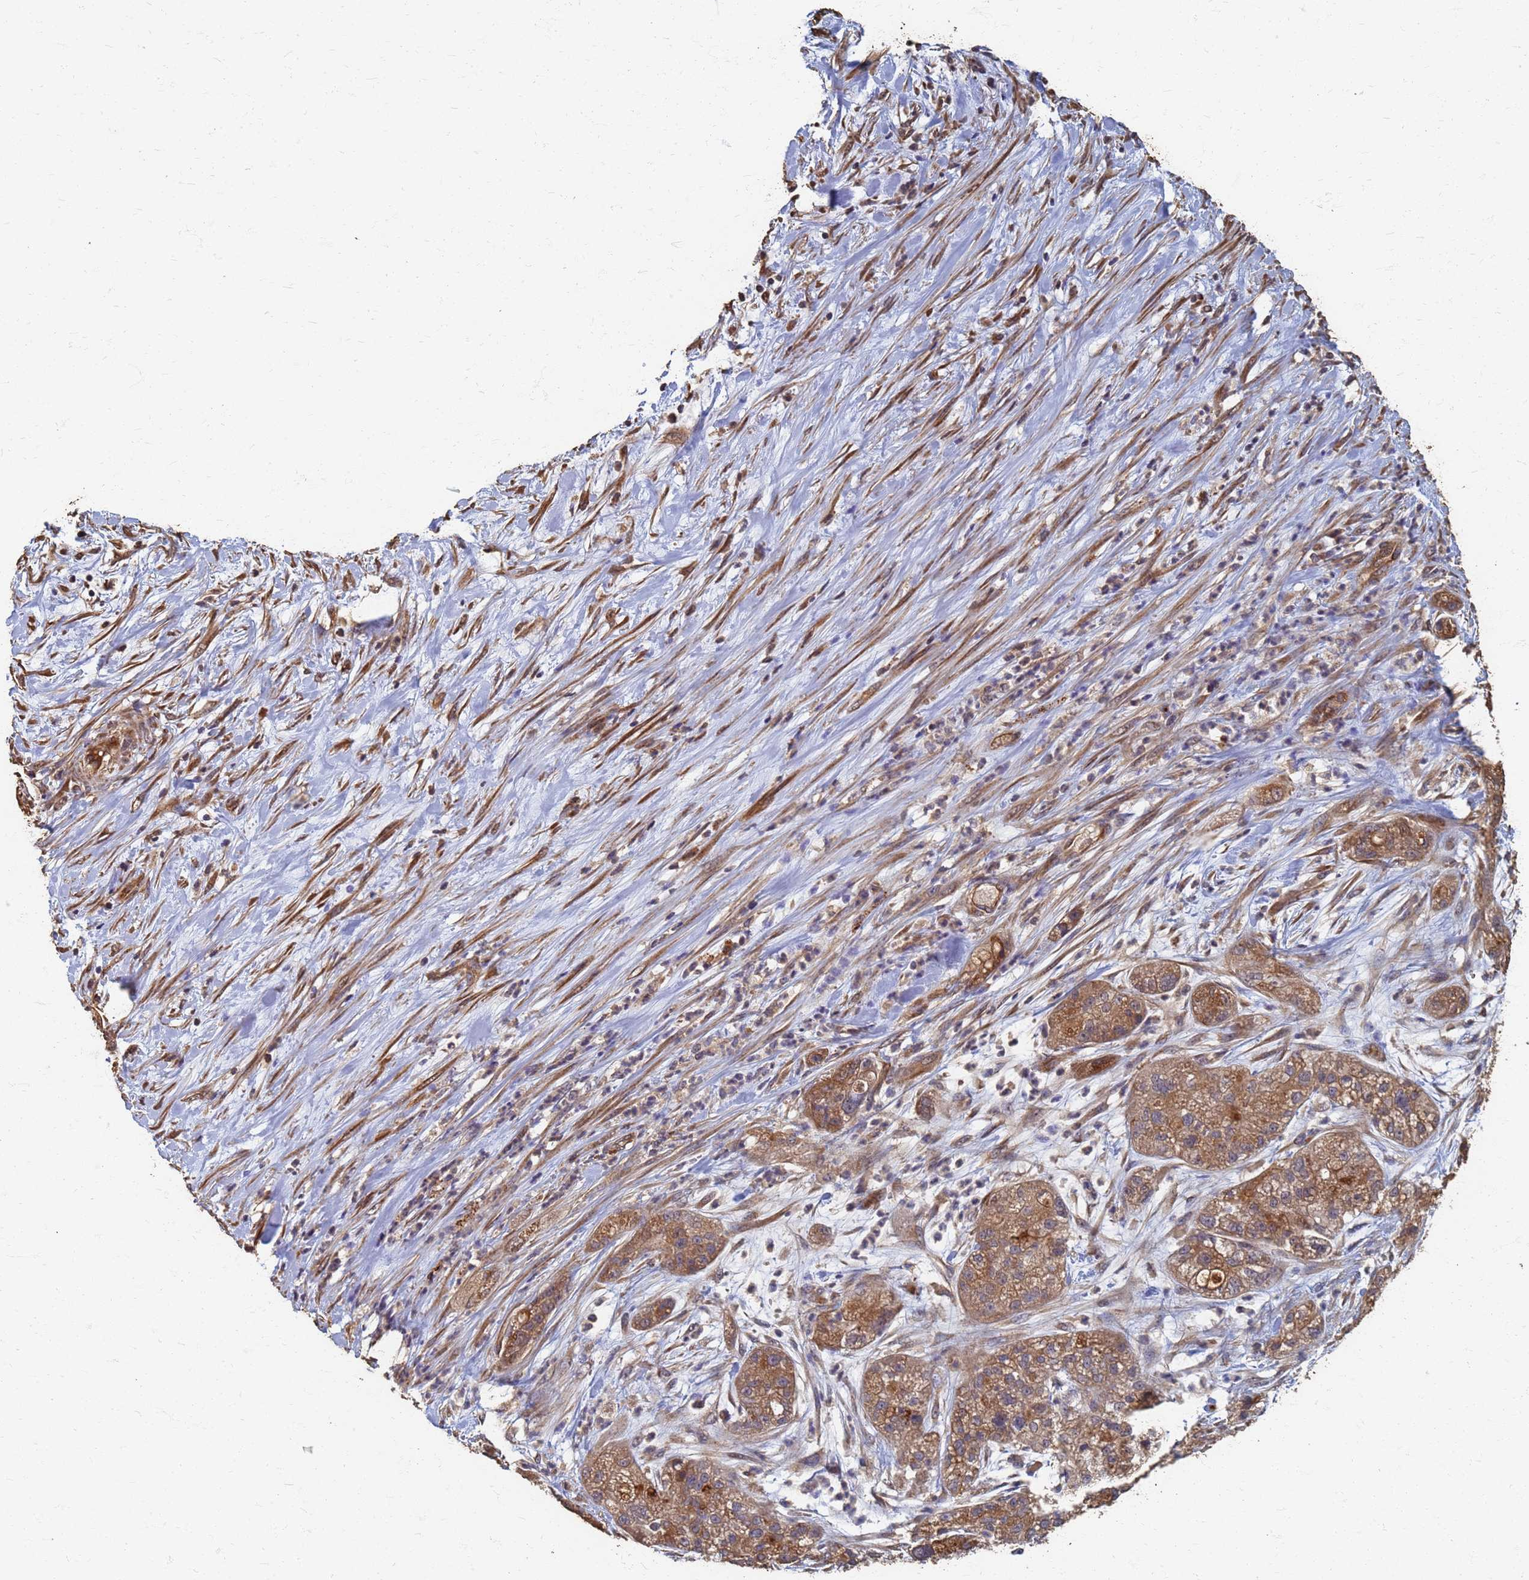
{"staining": {"intensity": "moderate", "quantity": ">75%", "location": "cytoplasmic/membranous"}, "tissue": "pancreatic cancer", "cell_type": "Tumor cells", "image_type": "cancer", "snomed": [{"axis": "morphology", "description": "Adenocarcinoma, NOS"}, {"axis": "topography", "description": "Pancreas"}], "caption": "A micrograph showing moderate cytoplasmic/membranous staining in about >75% of tumor cells in pancreatic adenocarcinoma, as visualized by brown immunohistochemical staining.", "gene": "DPH5", "patient": {"sex": "female", "age": 78}}